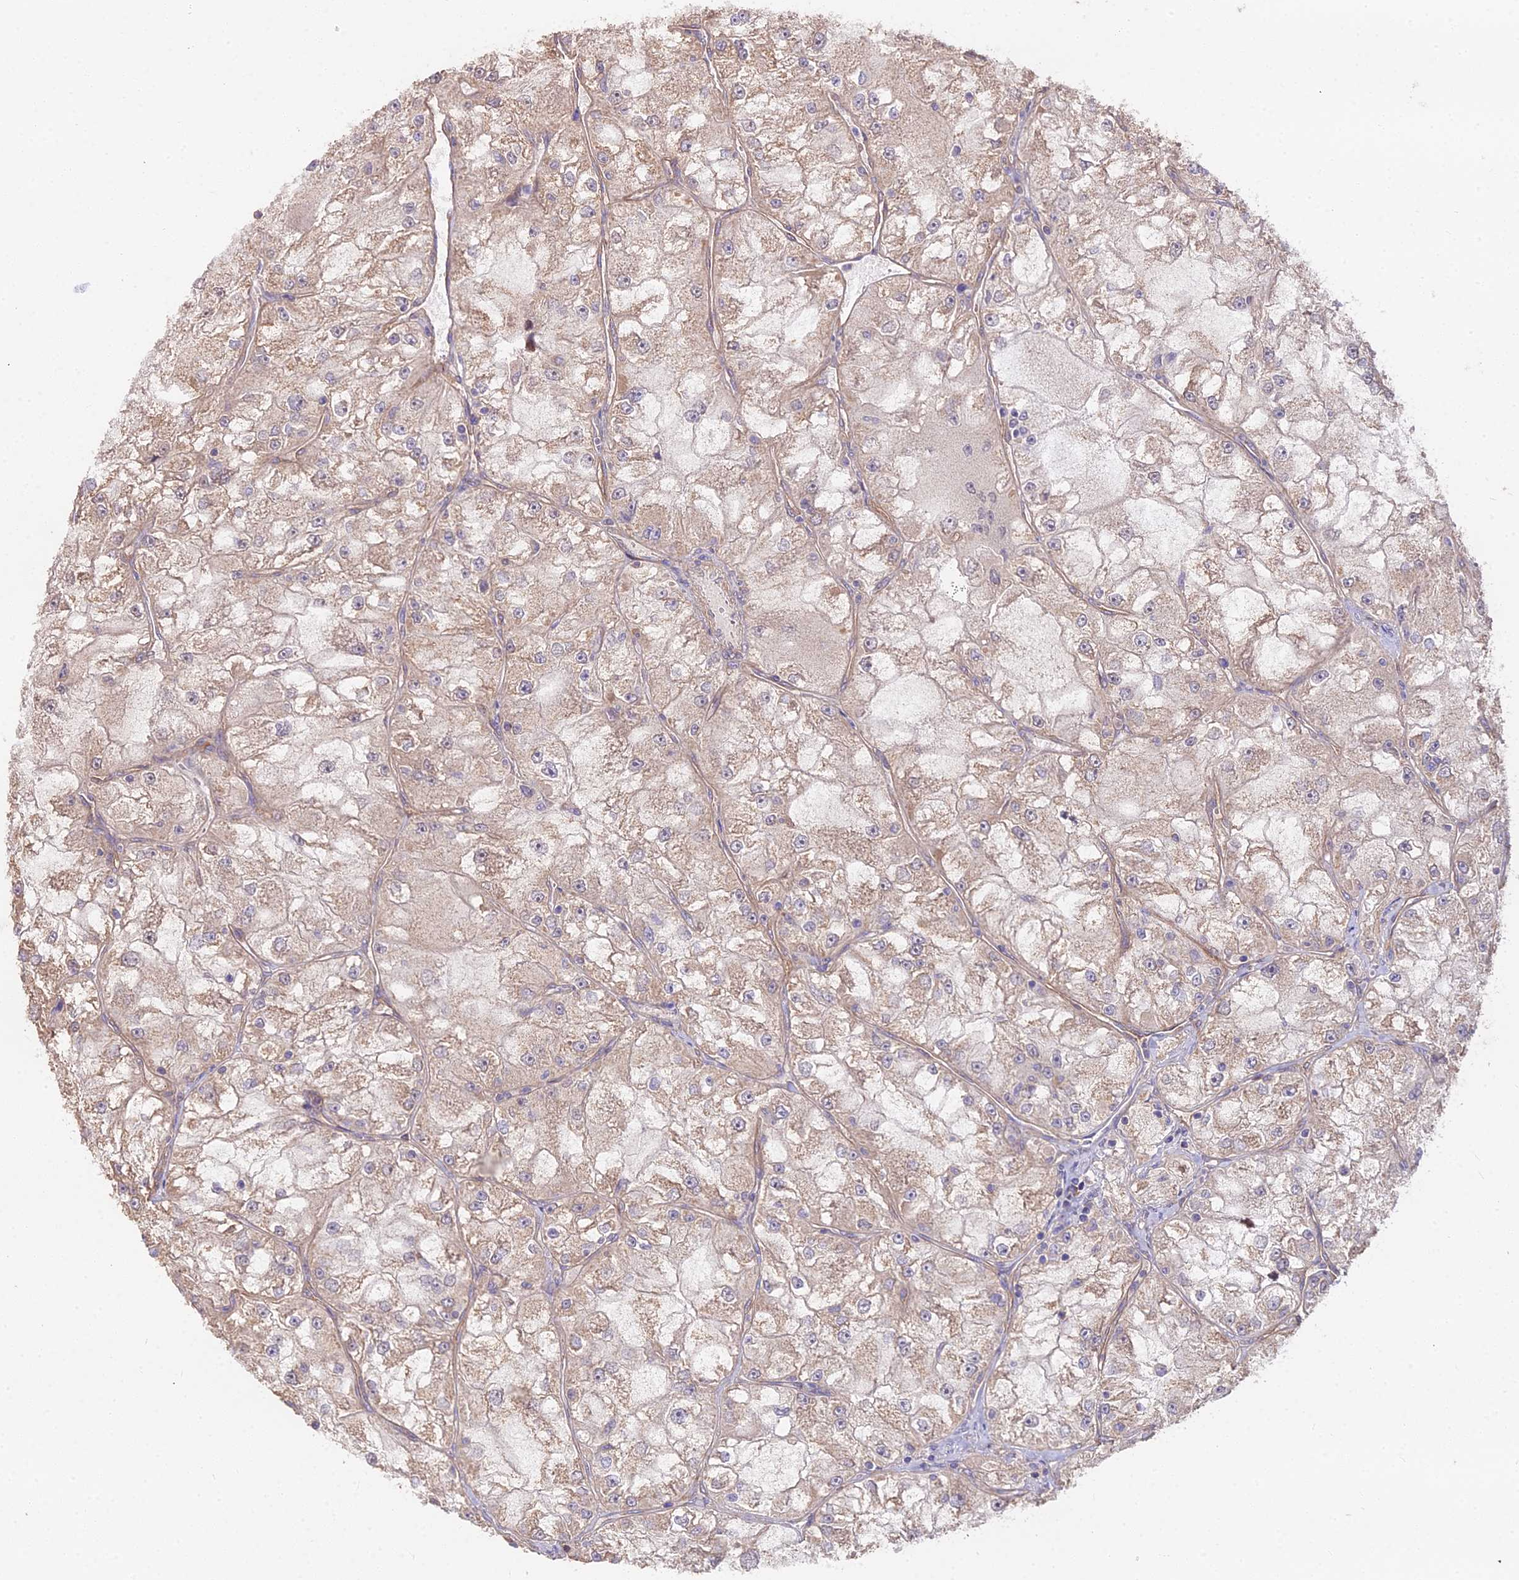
{"staining": {"intensity": "weak", "quantity": ">75%", "location": "cytoplasmic/membranous"}, "tissue": "renal cancer", "cell_type": "Tumor cells", "image_type": "cancer", "snomed": [{"axis": "morphology", "description": "Adenocarcinoma, NOS"}, {"axis": "topography", "description": "Kidney"}], "caption": "Immunohistochemistry photomicrograph of human renal cancer stained for a protein (brown), which displays low levels of weak cytoplasmic/membranous positivity in approximately >75% of tumor cells.", "gene": "METTL13", "patient": {"sex": "female", "age": 72}}